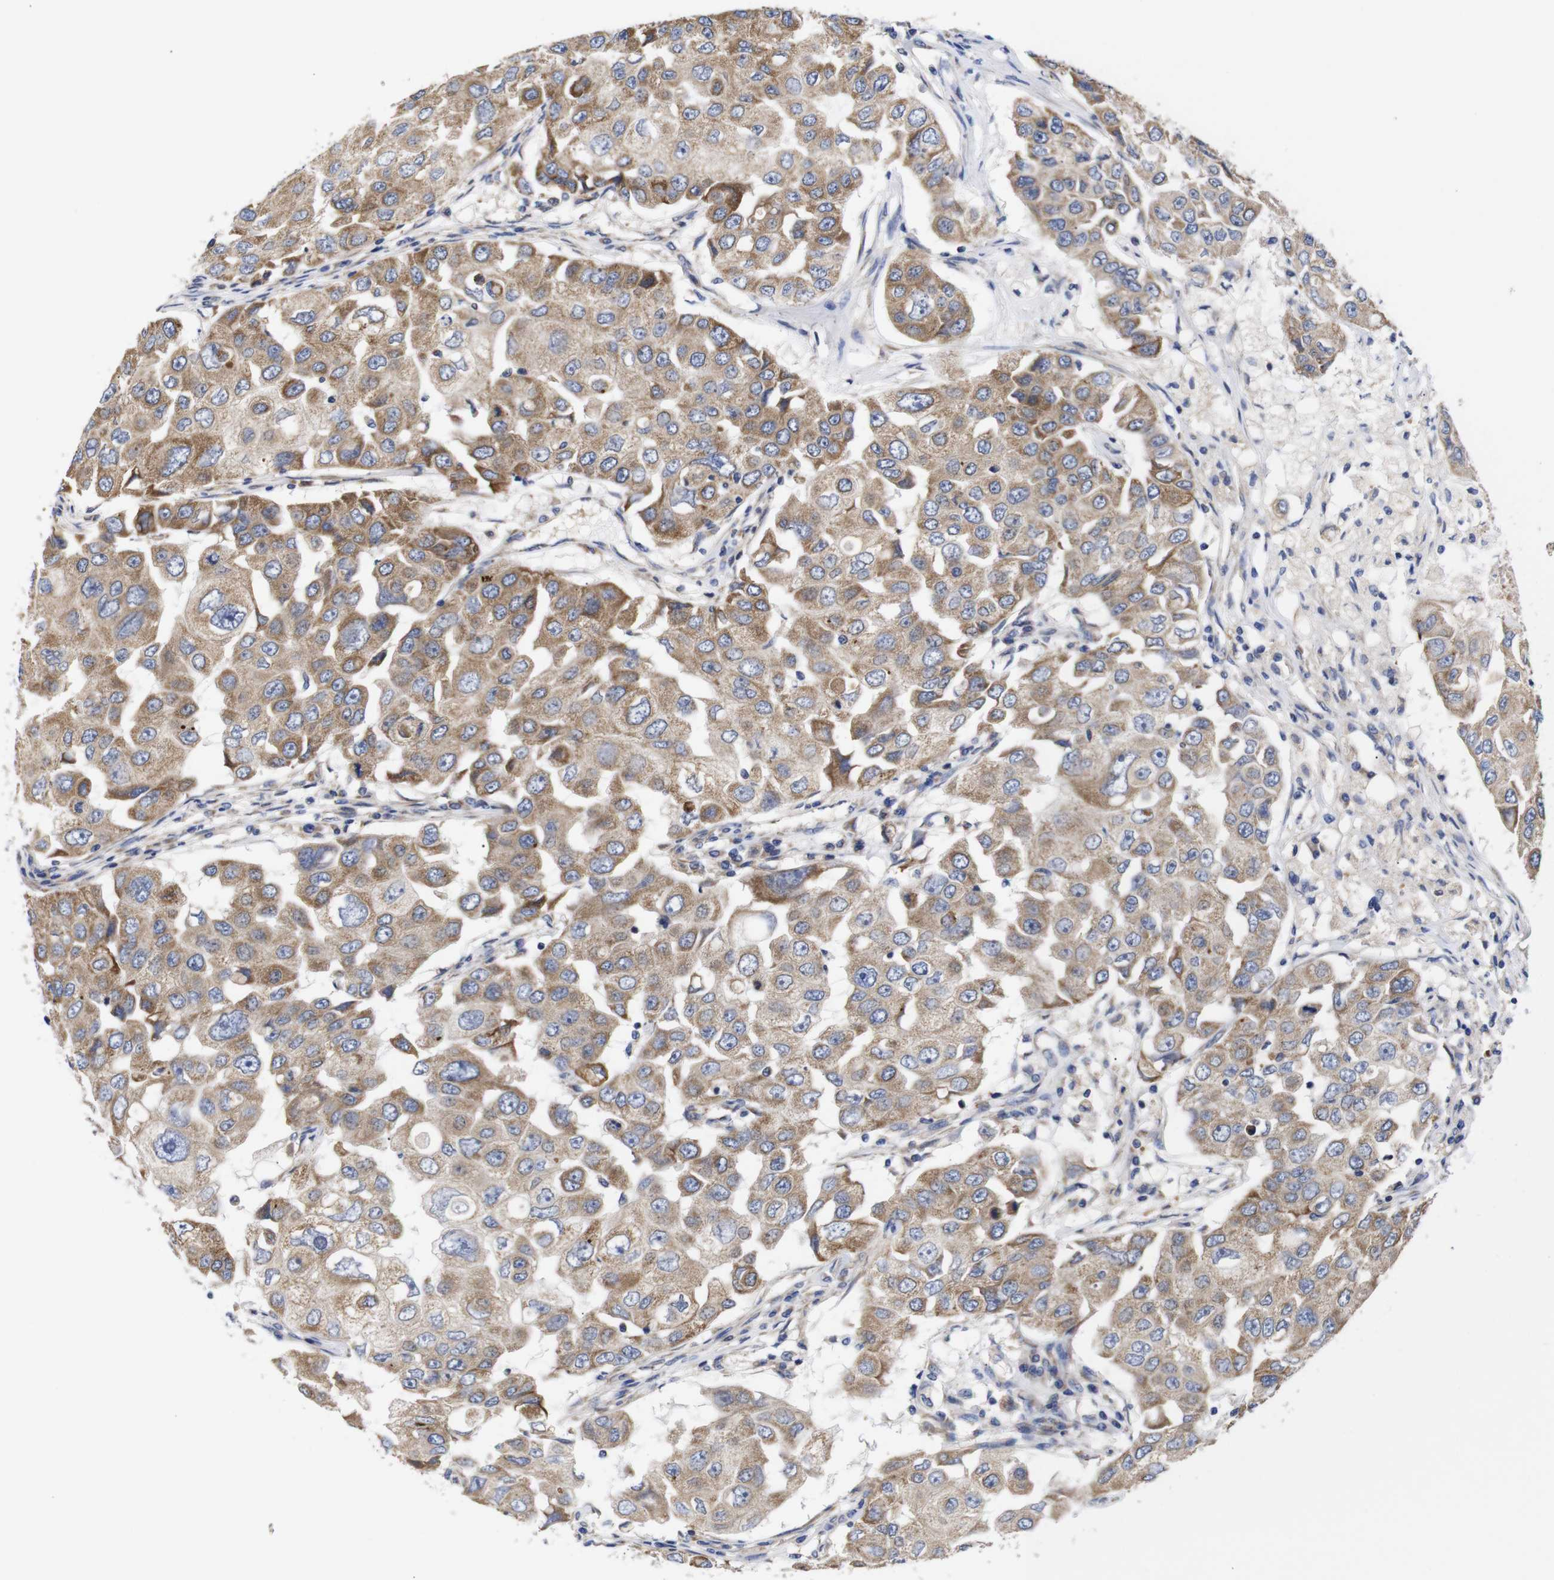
{"staining": {"intensity": "moderate", "quantity": ">75%", "location": "cytoplasmic/membranous"}, "tissue": "breast cancer", "cell_type": "Tumor cells", "image_type": "cancer", "snomed": [{"axis": "morphology", "description": "Duct carcinoma"}, {"axis": "topography", "description": "Breast"}], "caption": "Breast cancer stained with DAB IHC demonstrates medium levels of moderate cytoplasmic/membranous staining in approximately >75% of tumor cells.", "gene": "OPN3", "patient": {"sex": "female", "age": 27}}